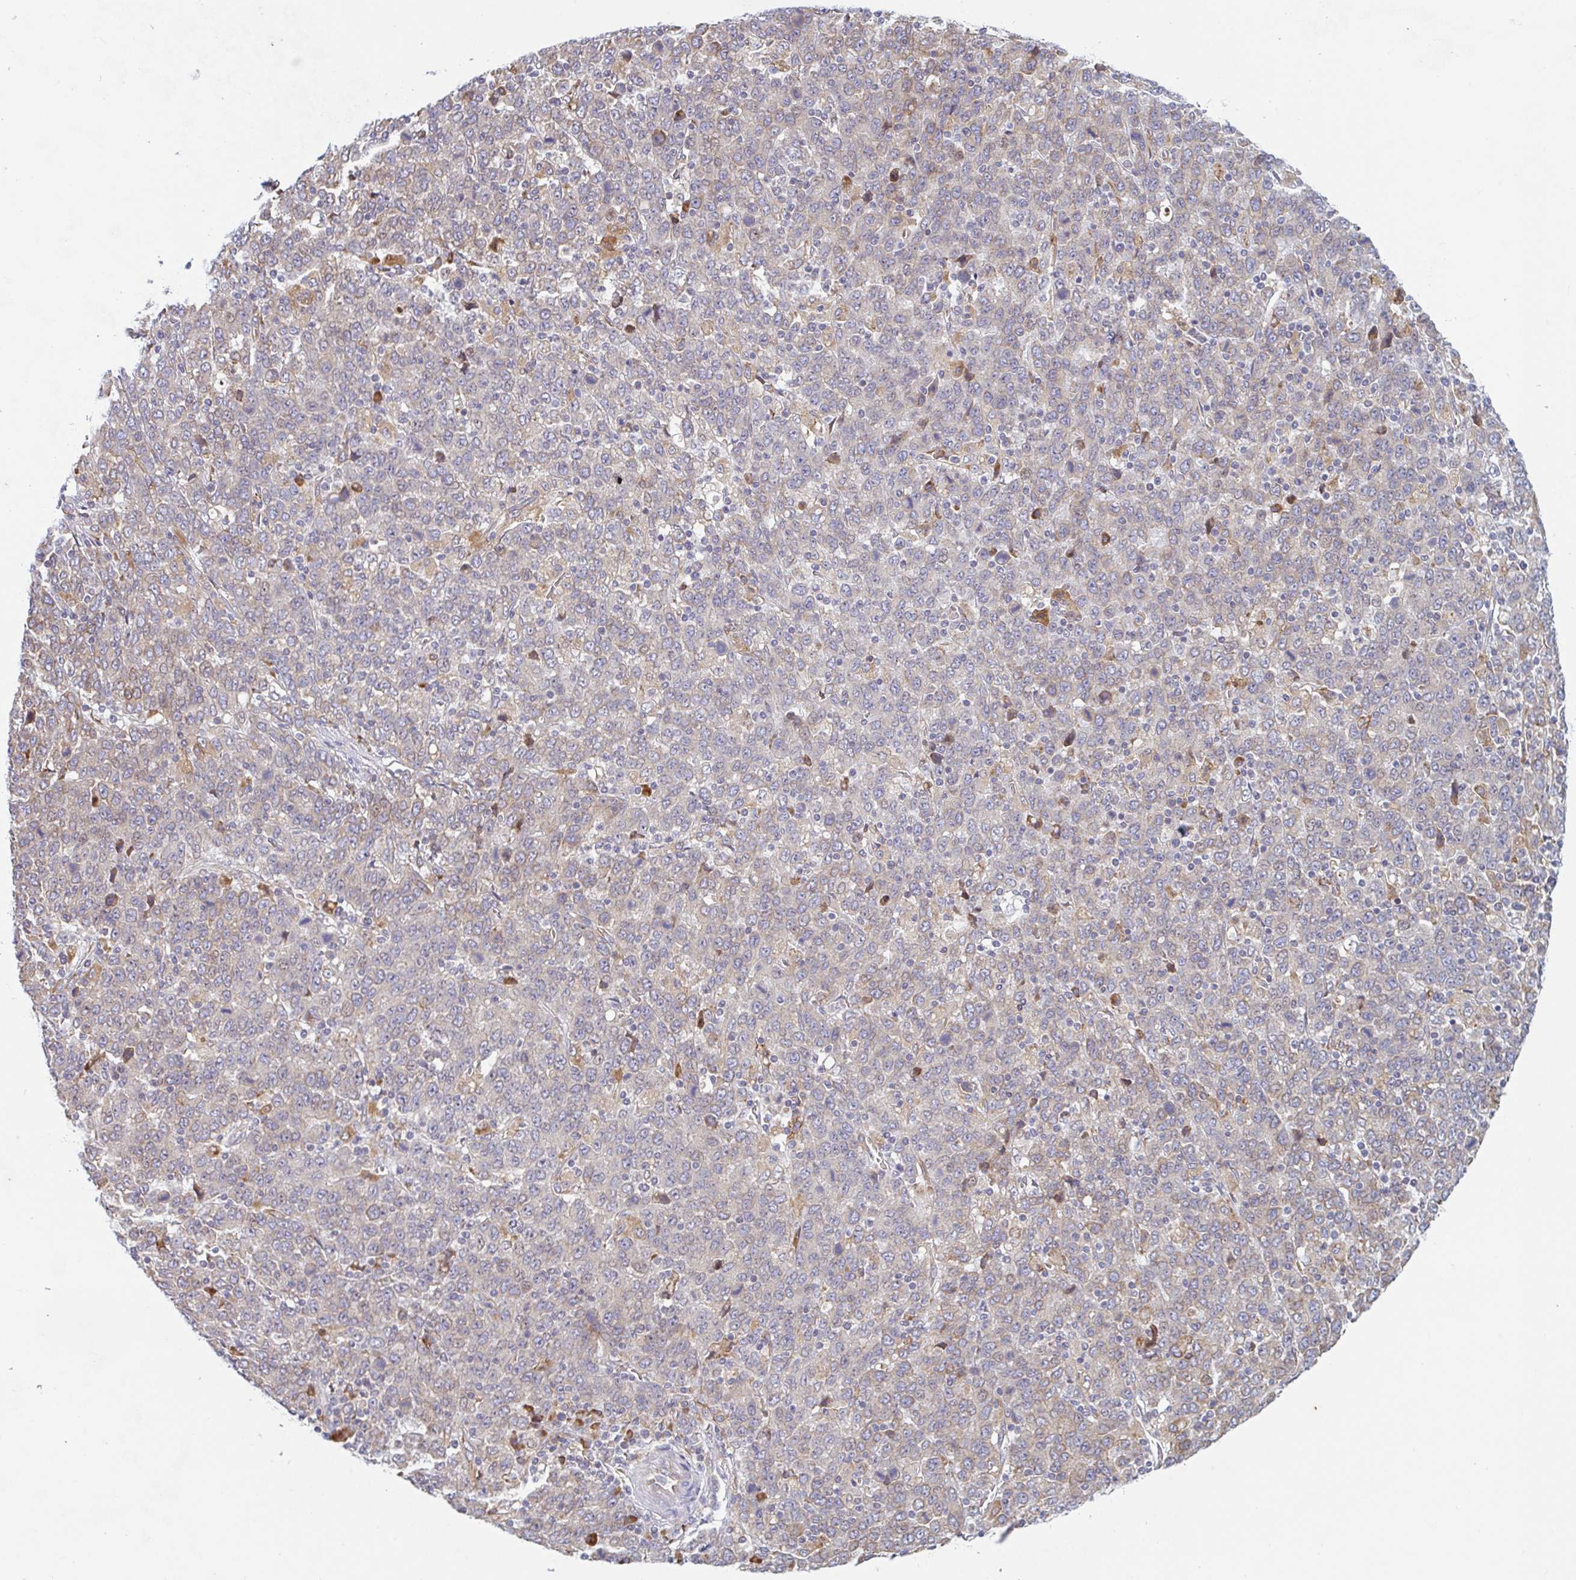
{"staining": {"intensity": "negative", "quantity": "none", "location": "none"}, "tissue": "stomach cancer", "cell_type": "Tumor cells", "image_type": "cancer", "snomed": [{"axis": "morphology", "description": "Adenocarcinoma, NOS"}, {"axis": "topography", "description": "Stomach, upper"}], "caption": "Tumor cells are negative for protein expression in human stomach adenocarcinoma.", "gene": "RIT1", "patient": {"sex": "male", "age": 69}}